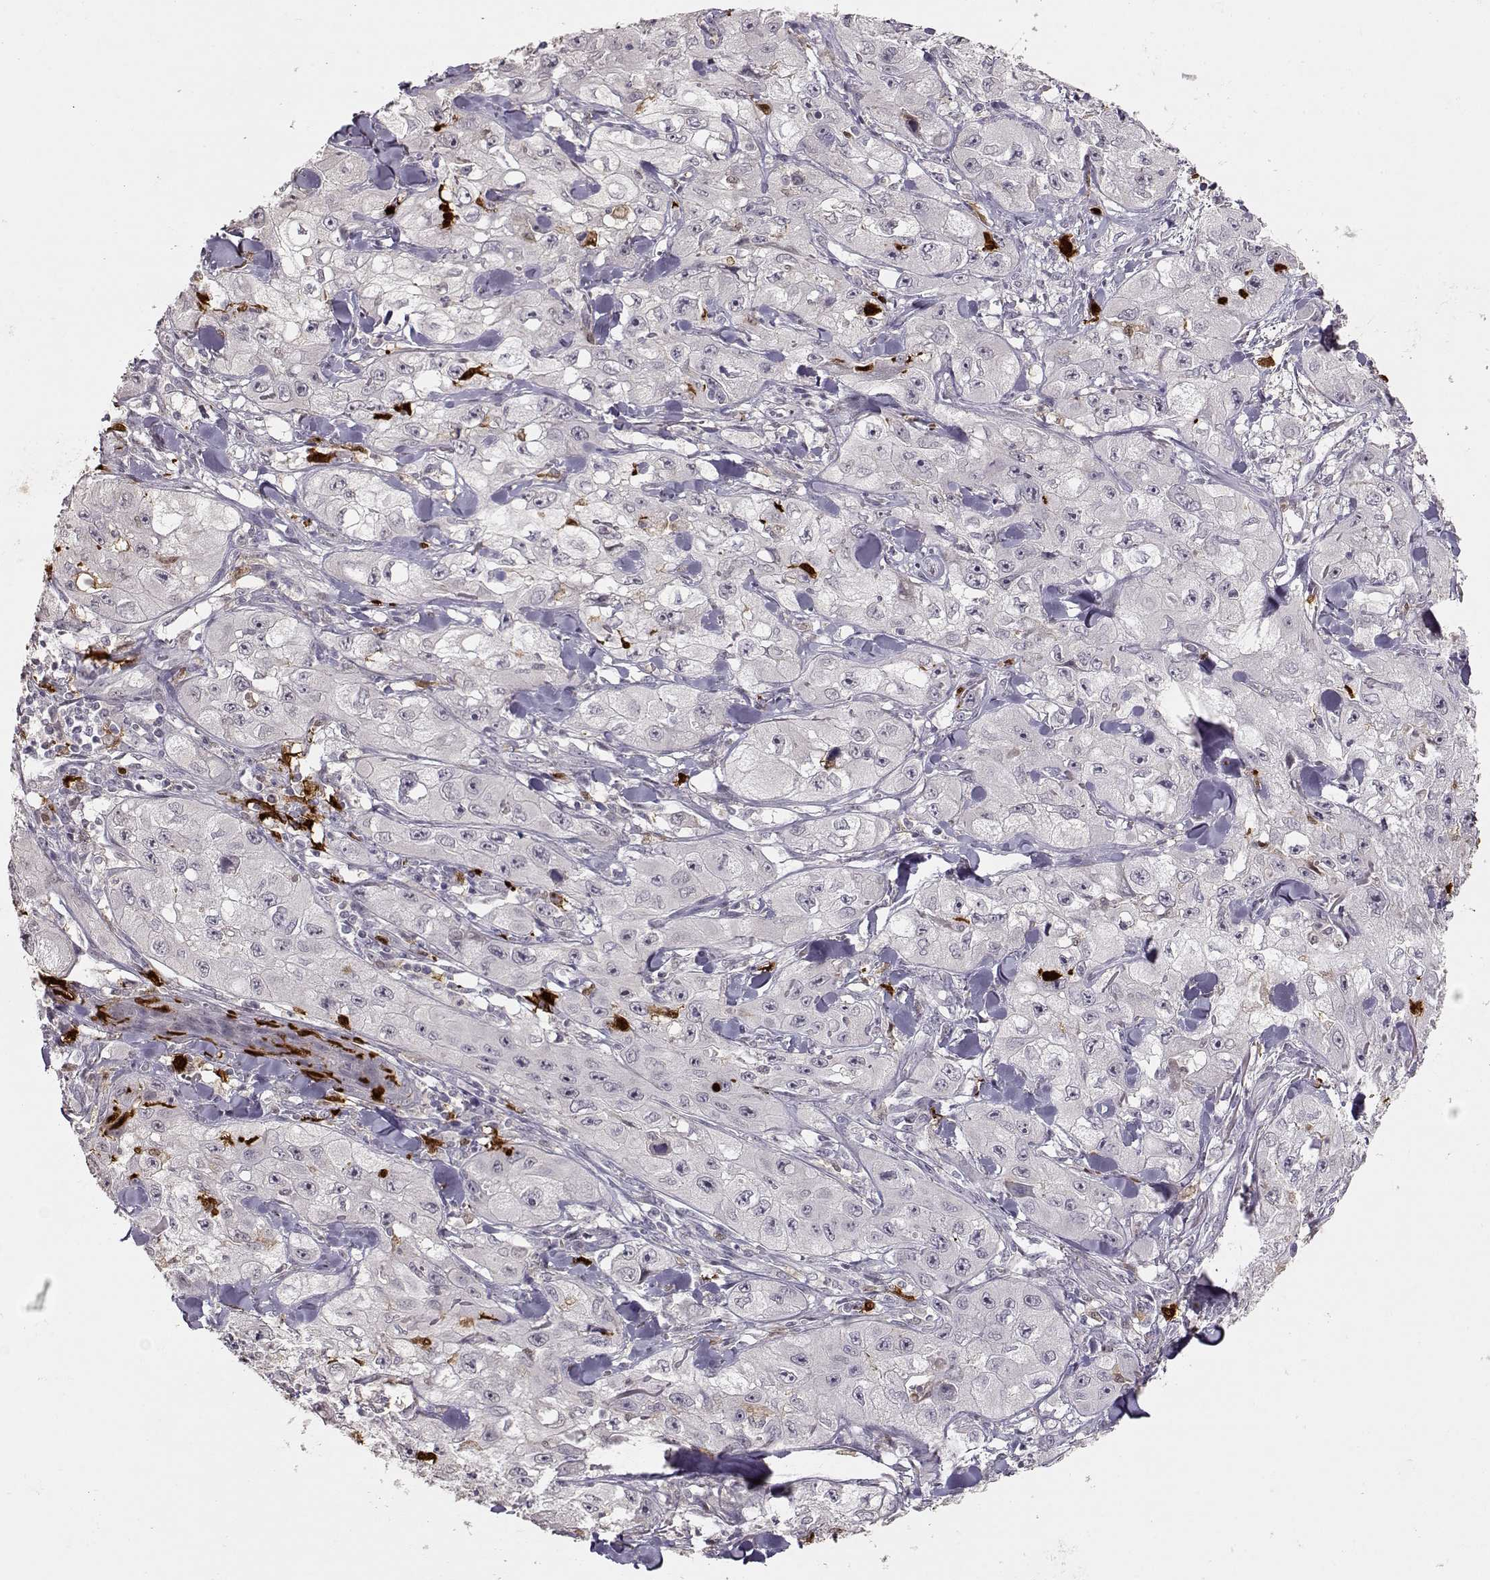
{"staining": {"intensity": "negative", "quantity": "none", "location": "none"}, "tissue": "skin cancer", "cell_type": "Tumor cells", "image_type": "cancer", "snomed": [{"axis": "morphology", "description": "Squamous cell carcinoma, NOS"}, {"axis": "topography", "description": "Skin"}, {"axis": "topography", "description": "Subcutis"}], "caption": "High magnification brightfield microscopy of skin squamous cell carcinoma stained with DAB (3,3'-diaminobenzidine) (brown) and counterstained with hematoxylin (blue): tumor cells show no significant positivity.", "gene": "S100B", "patient": {"sex": "male", "age": 73}}